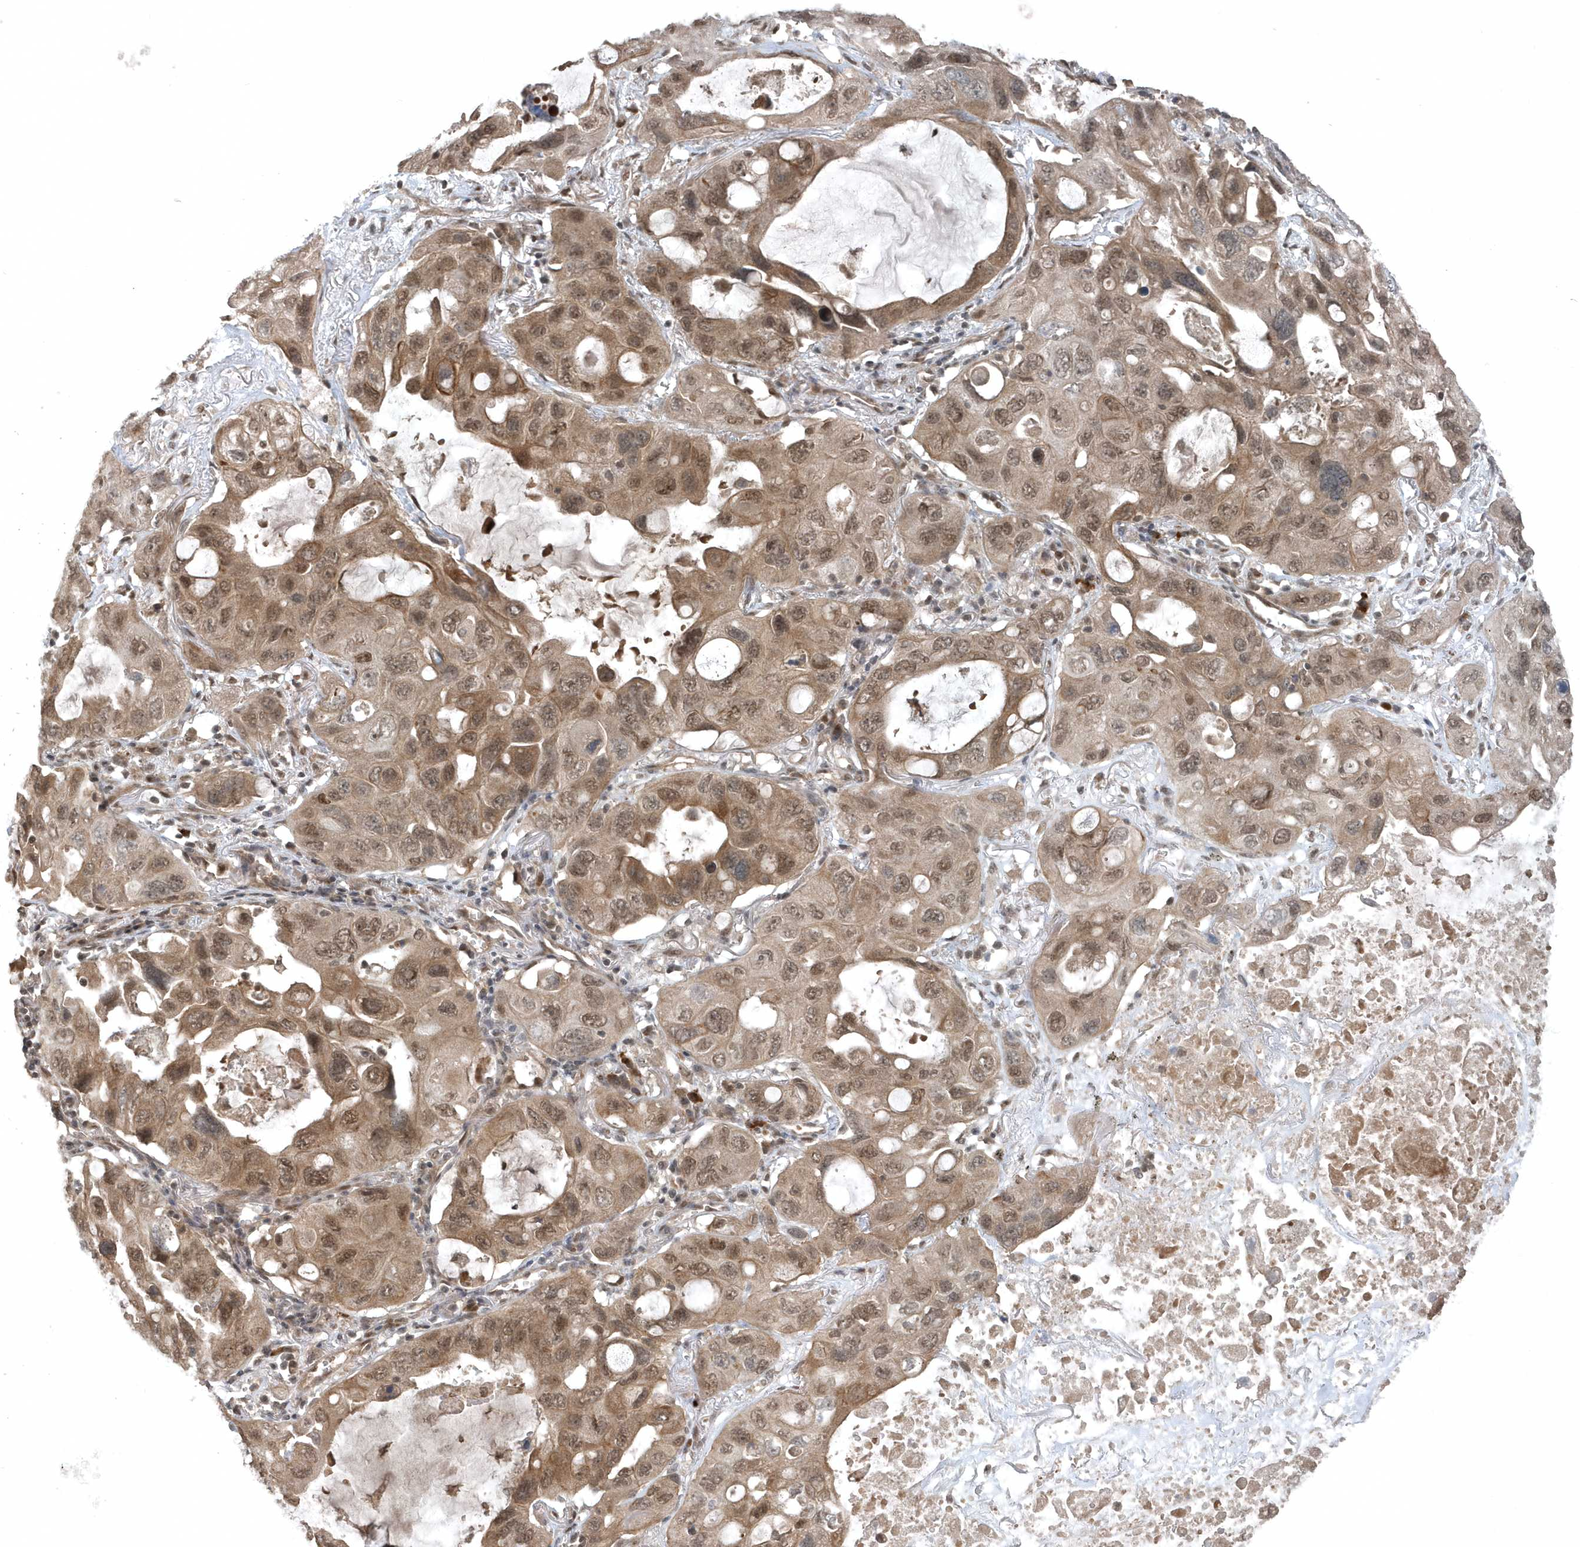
{"staining": {"intensity": "moderate", "quantity": ">75%", "location": "cytoplasmic/membranous,nuclear"}, "tissue": "lung cancer", "cell_type": "Tumor cells", "image_type": "cancer", "snomed": [{"axis": "morphology", "description": "Squamous cell carcinoma, NOS"}, {"axis": "topography", "description": "Lung"}], "caption": "Protein expression by immunohistochemistry (IHC) reveals moderate cytoplasmic/membranous and nuclear positivity in about >75% of tumor cells in squamous cell carcinoma (lung). The staining was performed using DAB, with brown indicating positive protein expression. Nuclei are stained blue with hematoxylin.", "gene": "QTRT2", "patient": {"sex": "female", "age": 73}}